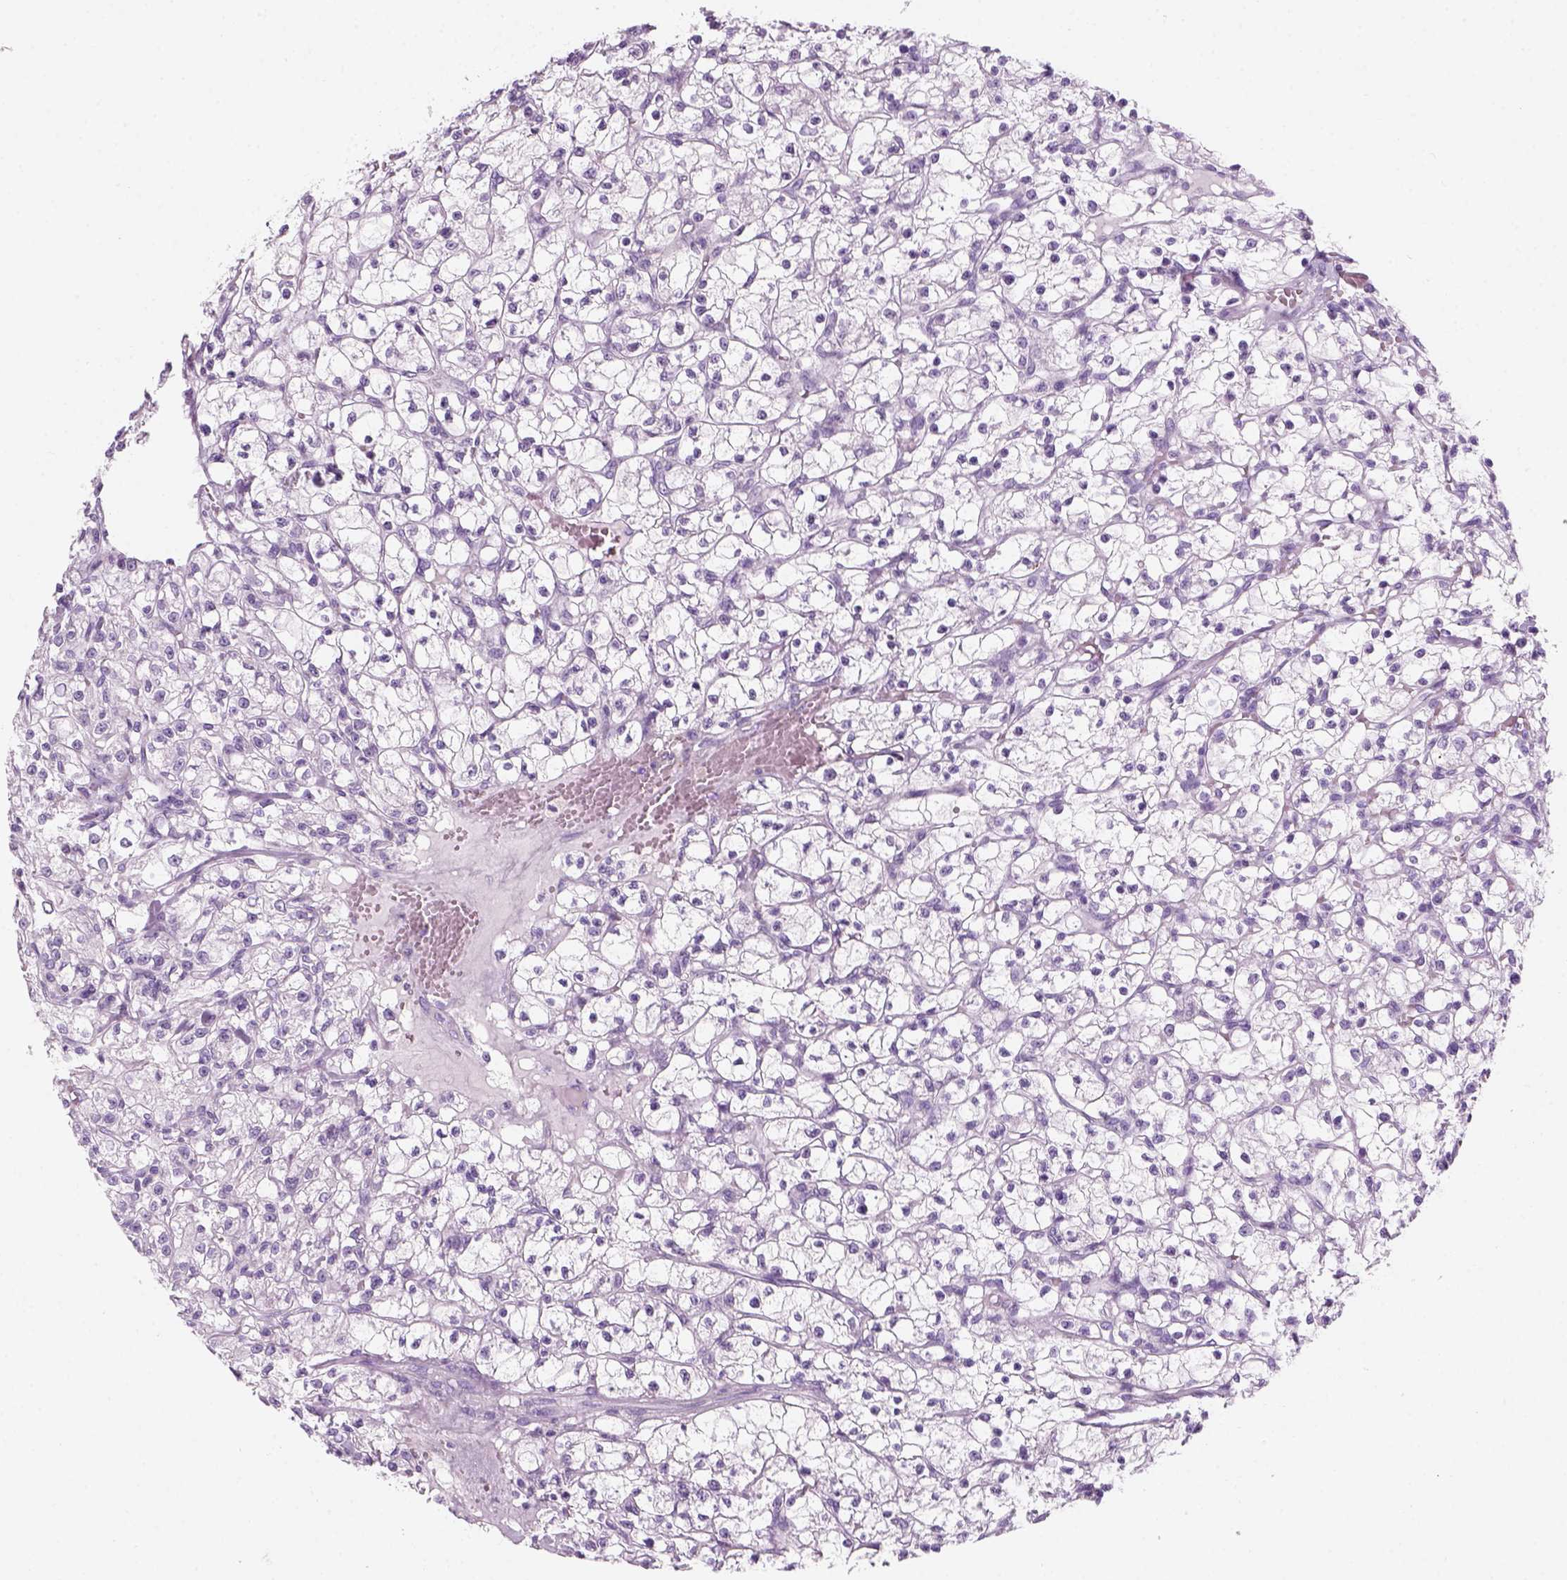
{"staining": {"intensity": "negative", "quantity": "none", "location": "none"}, "tissue": "renal cancer", "cell_type": "Tumor cells", "image_type": "cancer", "snomed": [{"axis": "morphology", "description": "Adenocarcinoma, NOS"}, {"axis": "topography", "description": "Kidney"}], "caption": "Tumor cells show no significant expression in renal cancer.", "gene": "KRTAP11-1", "patient": {"sex": "female", "age": 59}}